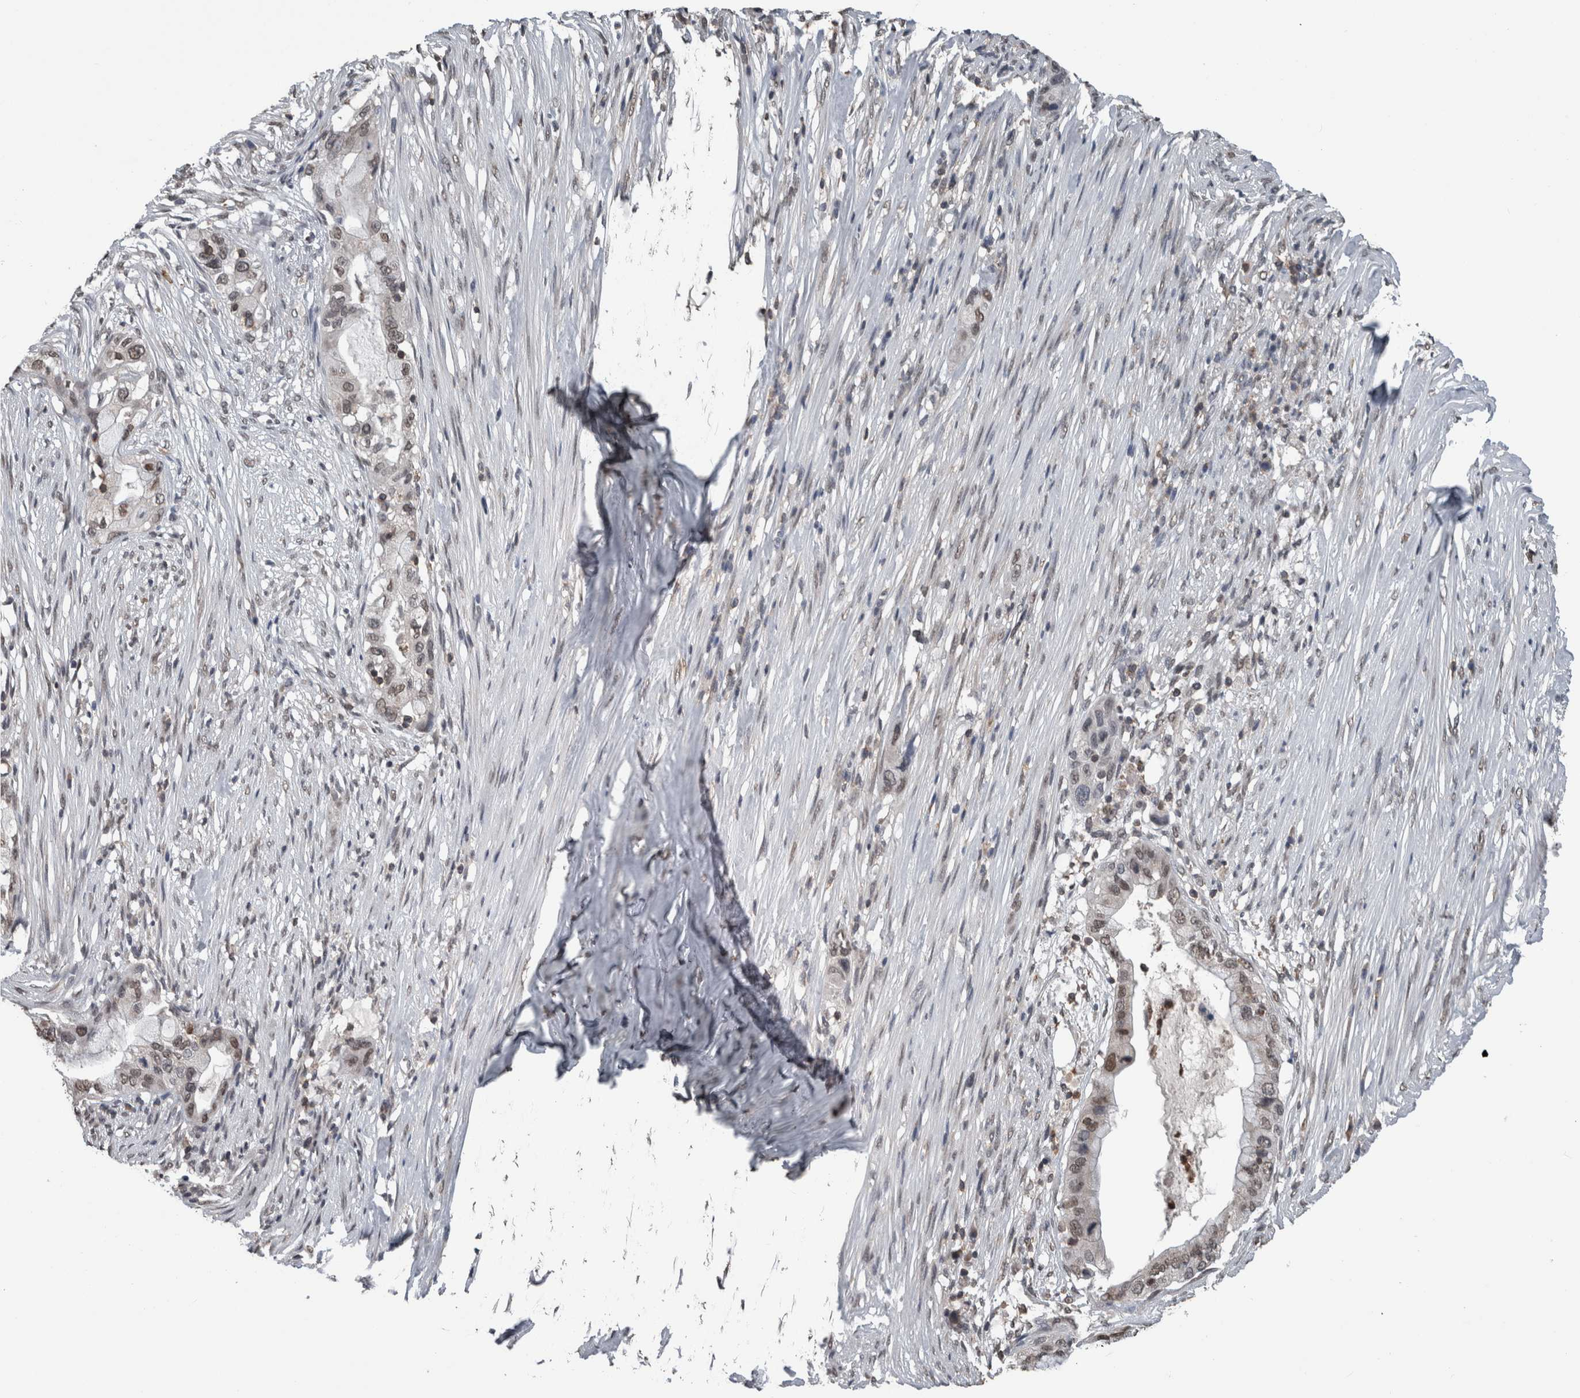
{"staining": {"intensity": "weak", "quantity": "25%-75%", "location": "nuclear"}, "tissue": "pancreatic cancer", "cell_type": "Tumor cells", "image_type": "cancer", "snomed": [{"axis": "morphology", "description": "Adenocarcinoma, NOS"}, {"axis": "topography", "description": "Pancreas"}], "caption": "The histopathology image displays a brown stain indicating the presence of a protein in the nuclear of tumor cells in pancreatic cancer.", "gene": "MAFF", "patient": {"sex": "male", "age": 53}}